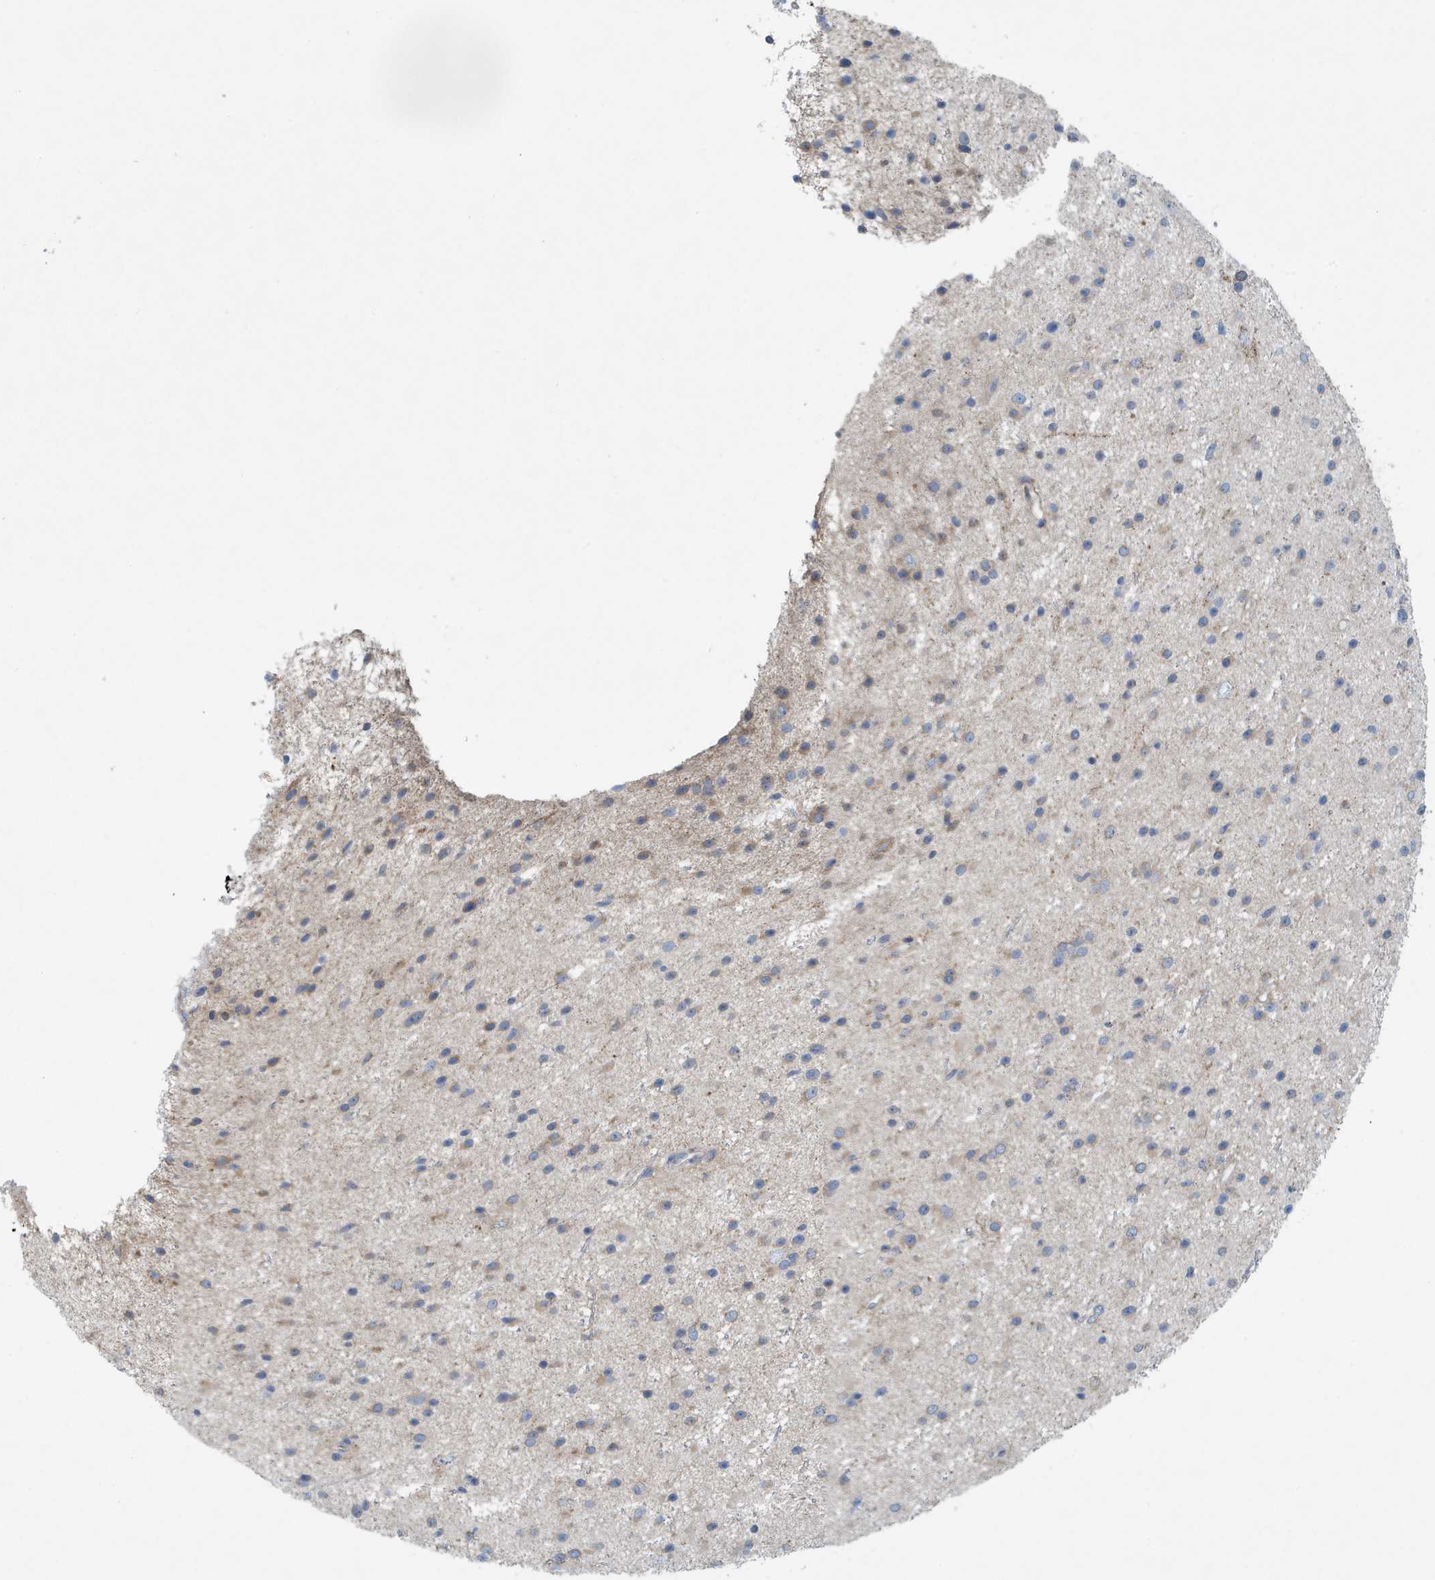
{"staining": {"intensity": "weak", "quantity": "25%-75%", "location": "cytoplasmic/membranous"}, "tissue": "glioma", "cell_type": "Tumor cells", "image_type": "cancer", "snomed": [{"axis": "morphology", "description": "Glioma, malignant, Low grade"}, {"axis": "topography", "description": "Cerebral cortex"}], "caption": "IHC image of neoplastic tissue: glioma stained using immunohistochemistry reveals low levels of weak protein expression localized specifically in the cytoplasmic/membranous of tumor cells, appearing as a cytoplasmic/membranous brown color.", "gene": "PPM1M", "patient": {"sex": "female", "age": 39}}